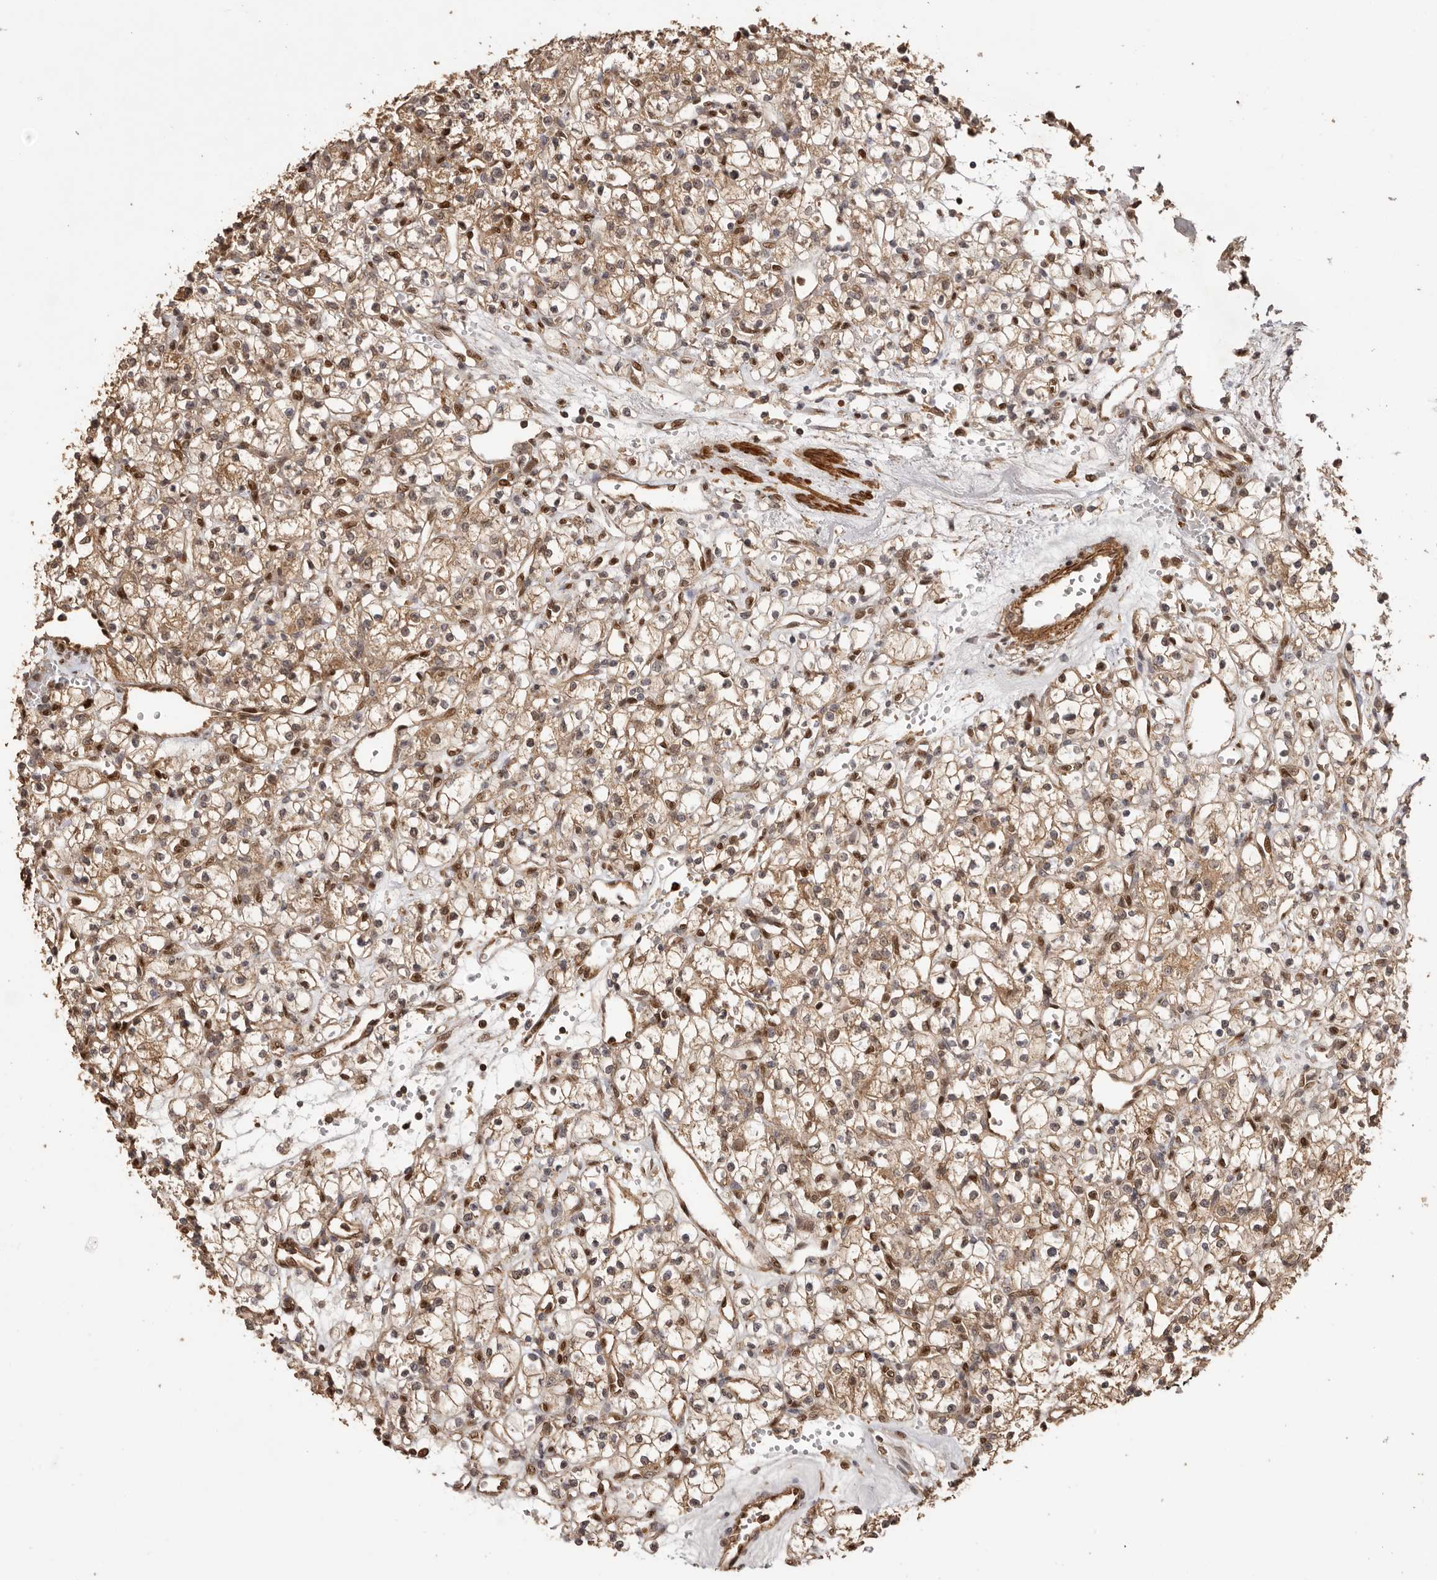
{"staining": {"intensity": "moderate", "quantity": ">75%", "location": "cytoplasmic/membranous"}, "tissue": "renal cancer", "cell_type": "Tumor cells", "image_type": "cancer", "snomed": [{"axis": "morphology", "description": "Adenocarcinoma, NOS"}, {"axis": "topography", "description": "Kidney"}], "caption": "This histopathology image displays IHC staining of human renal cancer, with medium moderate cytoplasmic/membranous expression in about >75% of tumor cells.", "gene": "UBR2", "patient": {"sex": "female", "age": 59}}